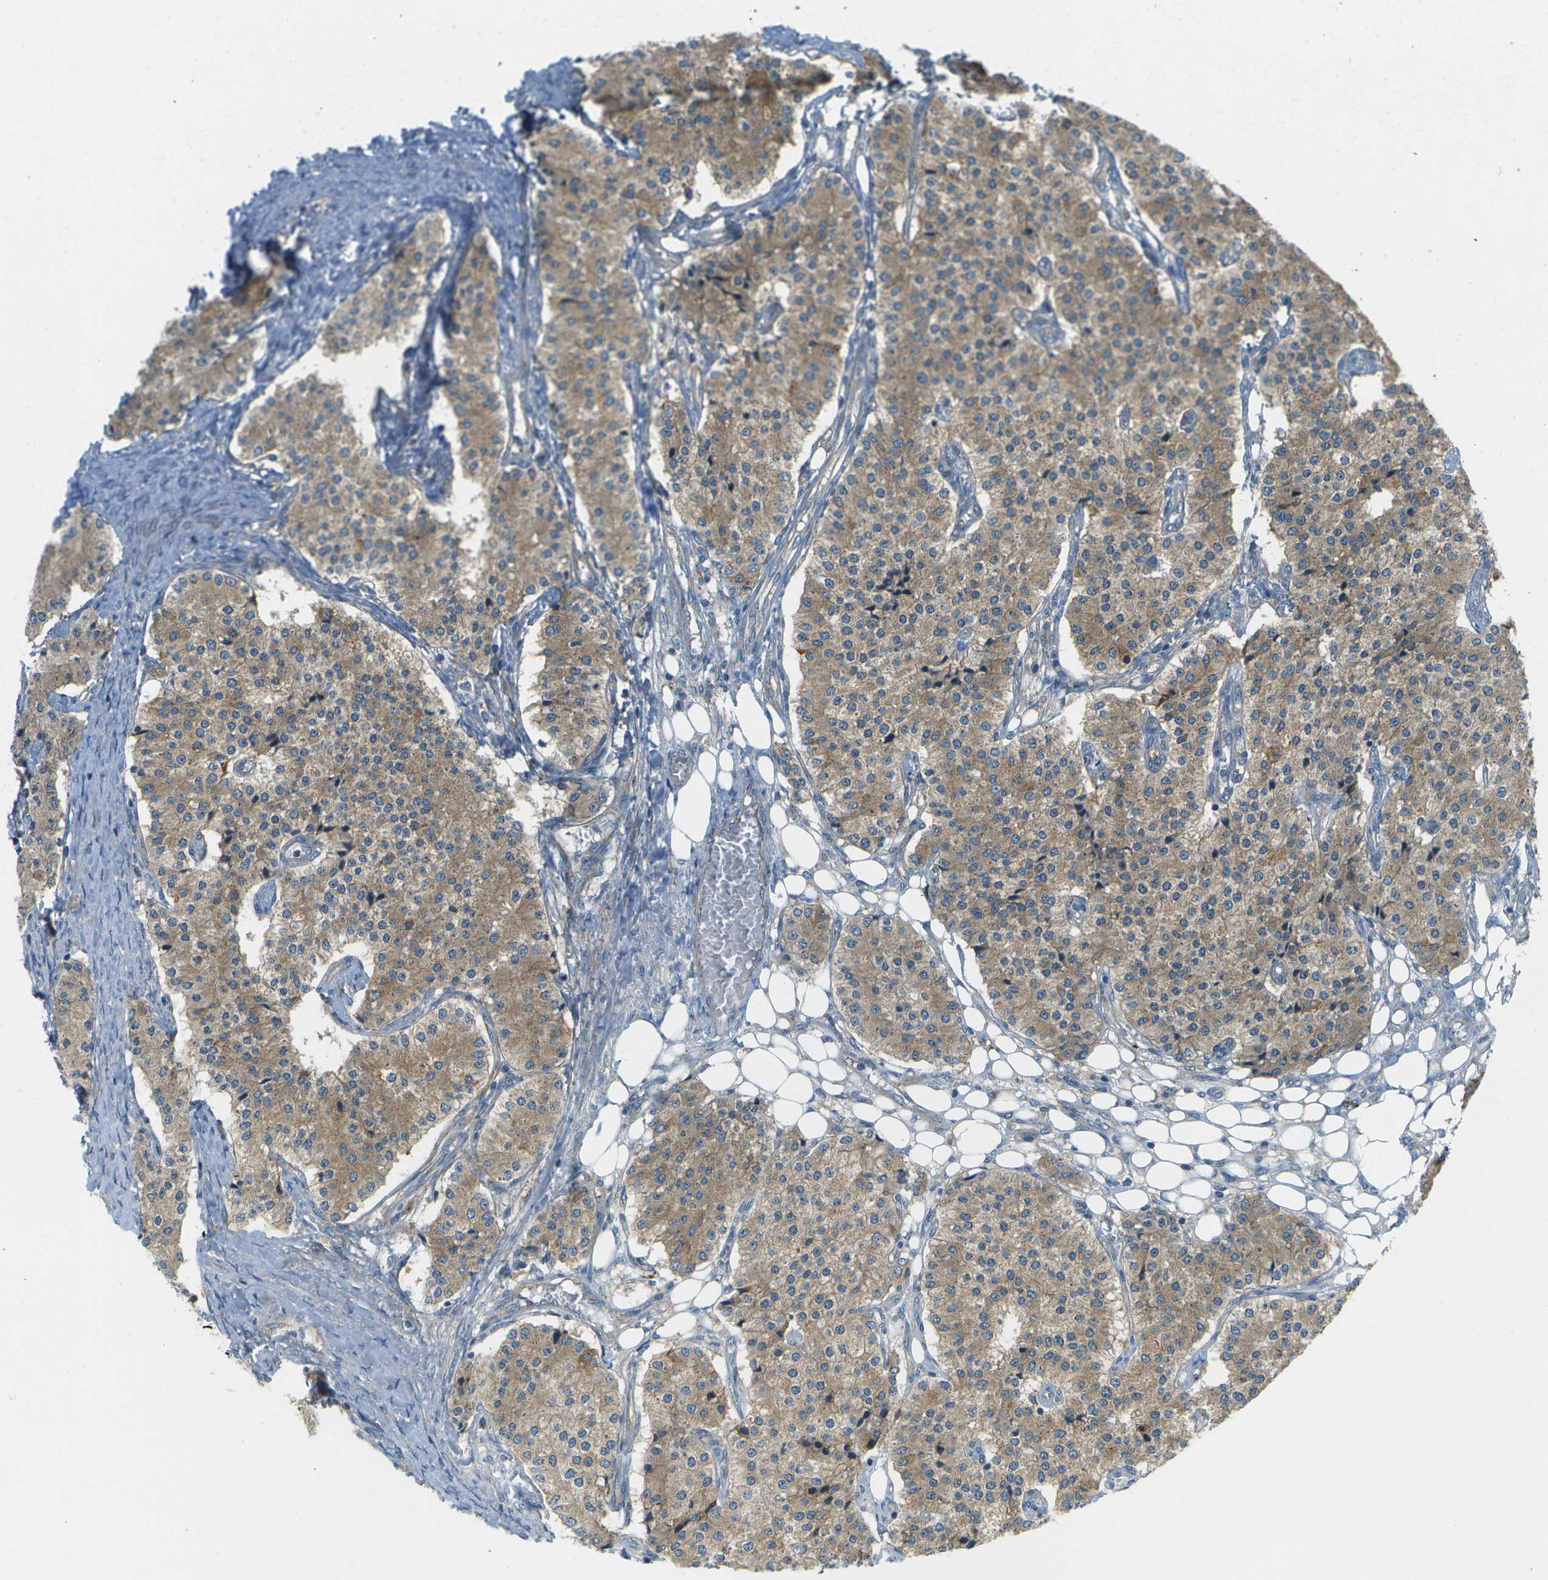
{"staining": {"intensity": "weak", "quantity": ">75%", "location": "cytoplasmic/membranous"}, "tissue": "carcinoid", "cell_type": "Tumor cells", "image_type": "cancer", "snomed": [{"axis": "morphology", "description": "Carcinoid, malignant, NOS"}, {"axis": "topography", "description": "Colon"}], "caption": "Carcinoid (malignant) tissue demonstrates weak cytoplasmic/membranous staining in approximately >75% of tumor cells", "gene": "WNK2", "patient": {"sex": "female", "age": 52}}